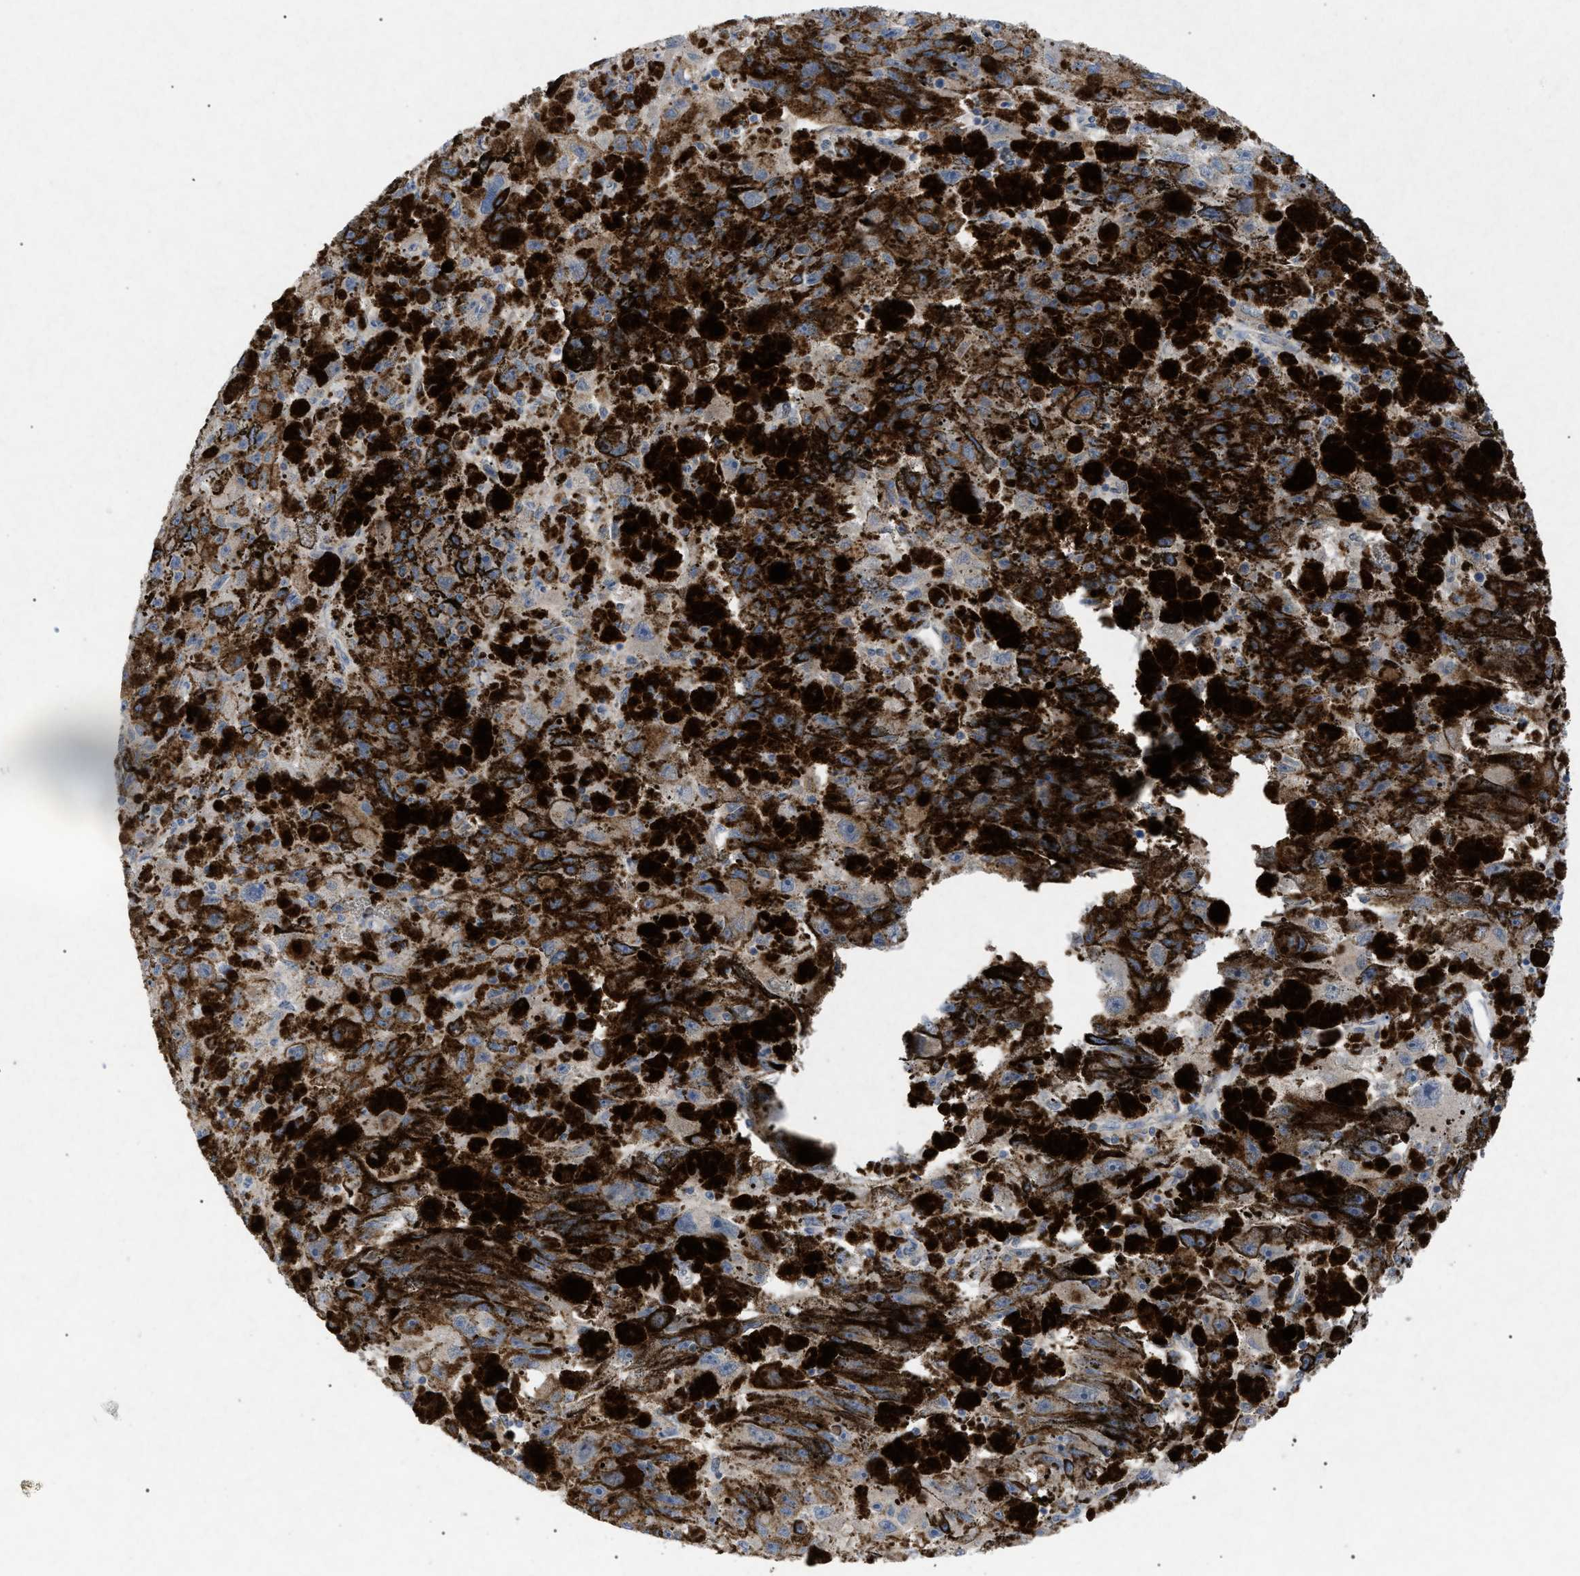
{"staining": {"intensity": "negative", "quantity": "none", "location": "none"}, "tissue": "melanoma", "cell_type": "Tumor cells", "image_type": "cancer", "snomed": [{"axis": "morphology", "description": "Malignant melanoma, NOS"}, {"axis": "topography", "description": "Skin"}], "caption": "Tumor cells show no significant staining in melanoma.", "gene": "ADAMTS1", "patient": {"sex": "female", "age": 104}}